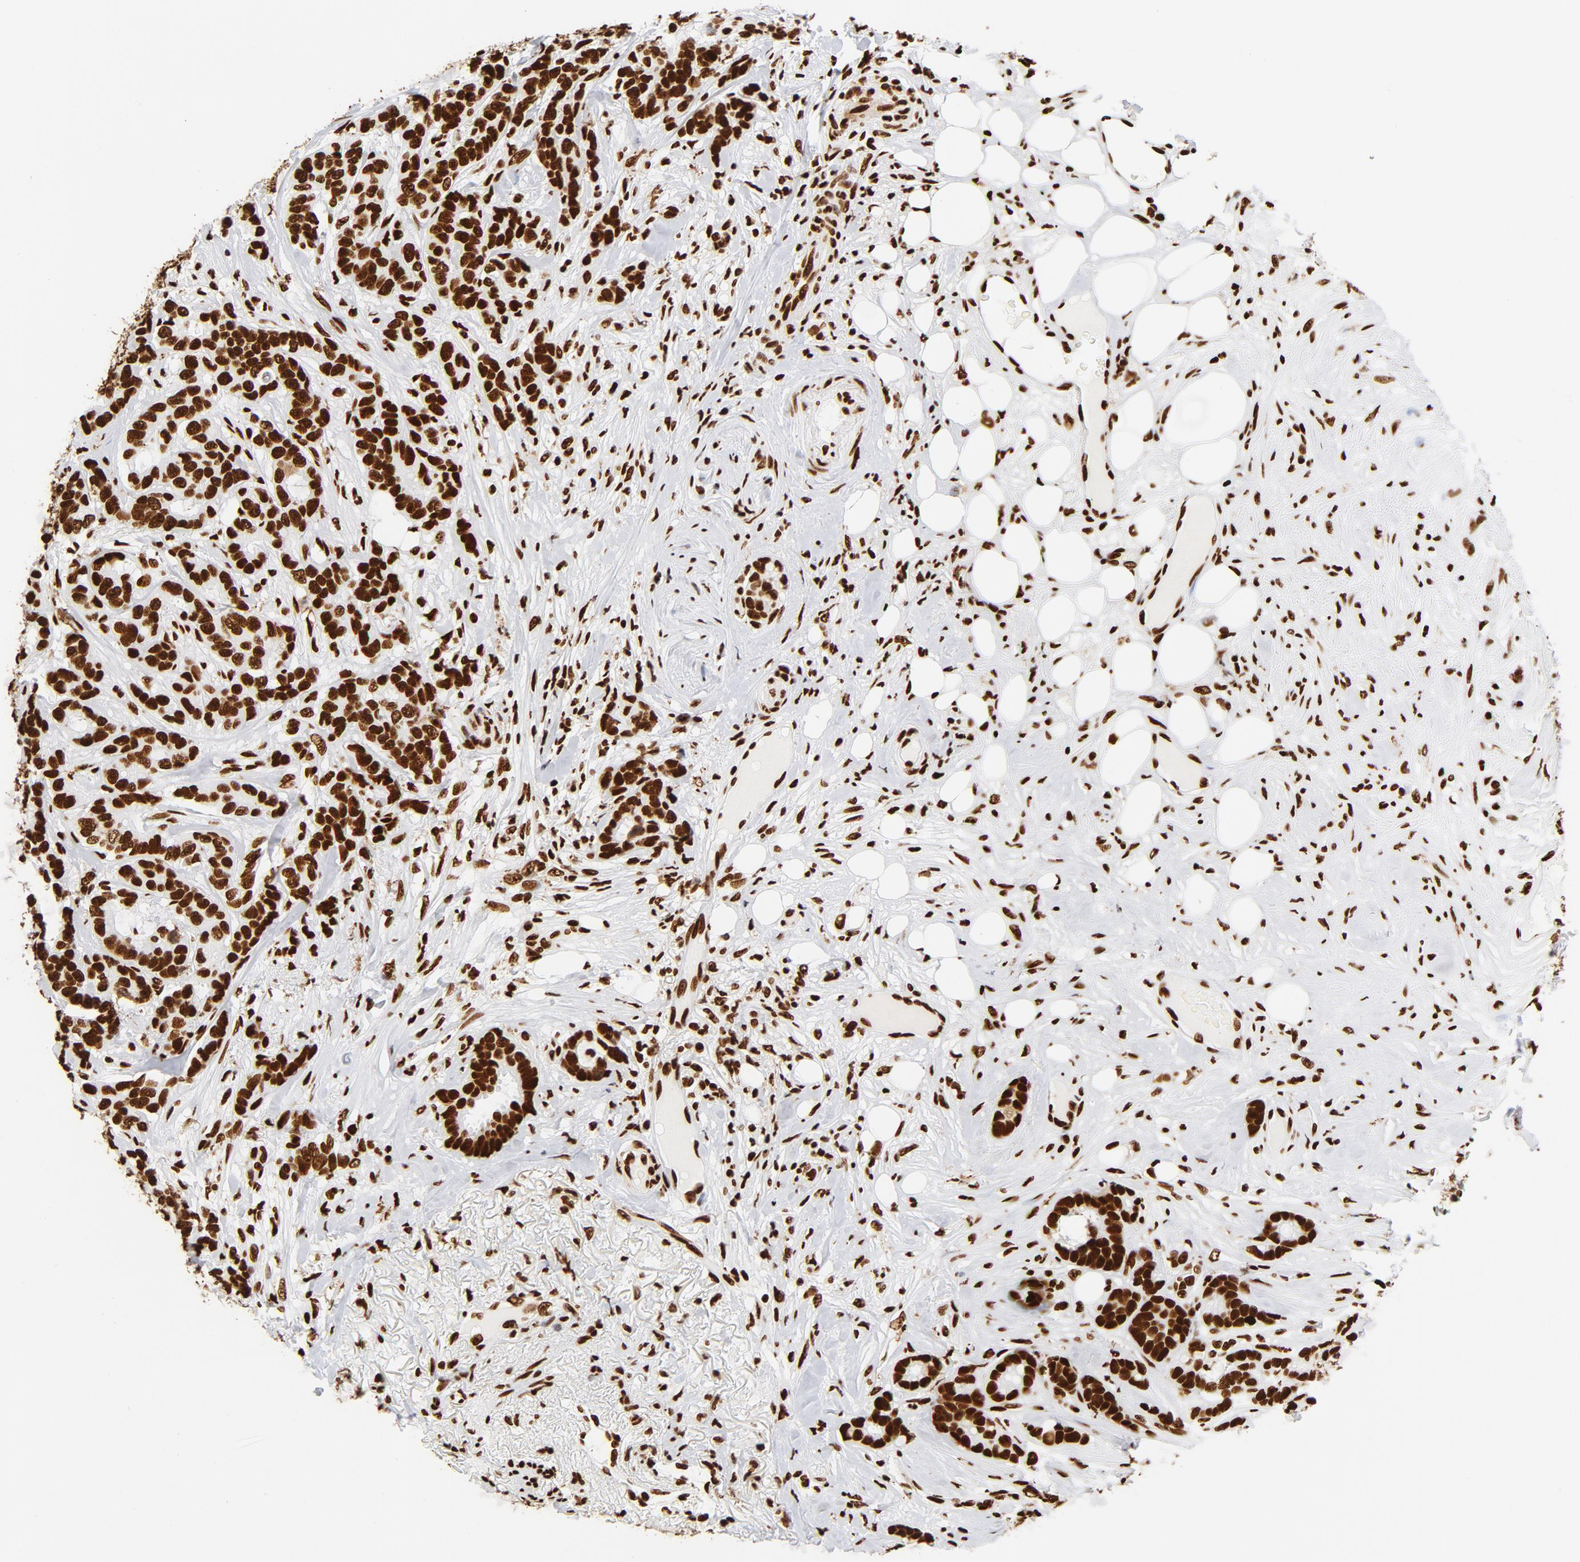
{"staining": {"intensity": "strong", "quantity": ">75%", "location": "nuclear"}, "tissue": "breast cancer", "cell_type": "Tumor cells", "image_type": "cancer", "snomed": [{"axis": "morphology", "description": "Duct carcinoma"}, {"axis": "topography", "description": "Breast"}], "caption": "Protein staining displays strong nuclear positivity in about >75% of tumor cells in breast cancer (invasive ductal carcinoma).", "gene": "XRCC6", "patient": {"sex": "female", "age": 87}}